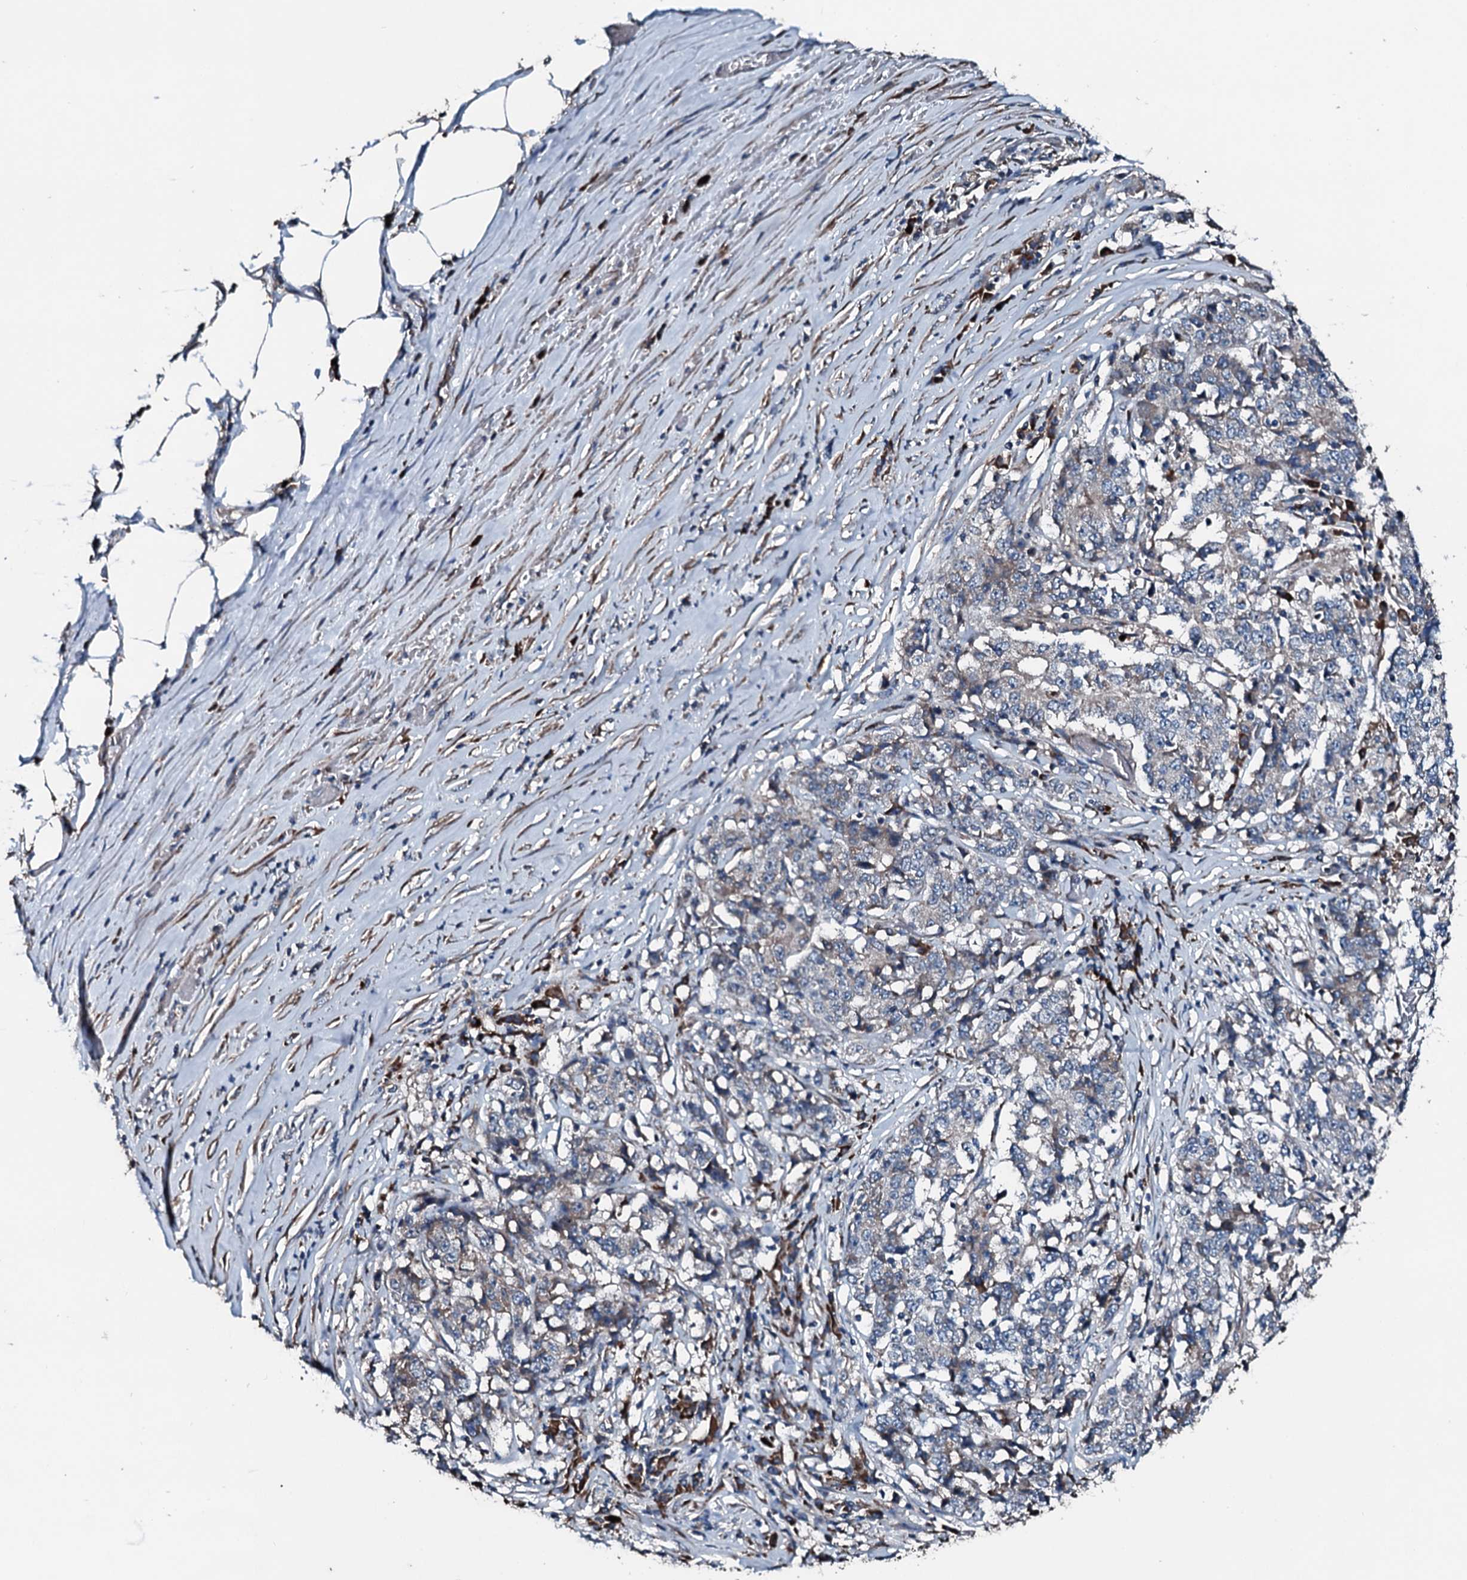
{"staining": {"intensity": "negative", "quantity": "none", "location": "none"}, "tissue": "stomach cancer", "cell_type": "Tumor cells", "image_type": "cancer", "snomed": [{"axis": "morphology", "description": "Adenocarcinoma, NOS"}, {"axis": "topography", "description": "Stomach"}], "caption": "Protein analysis of adenocarcinoma (stomach) demonstrates no significant staining in tumor cells.", "gene": "ACSS3", "patient": {"sex": "male", "age": 59}}